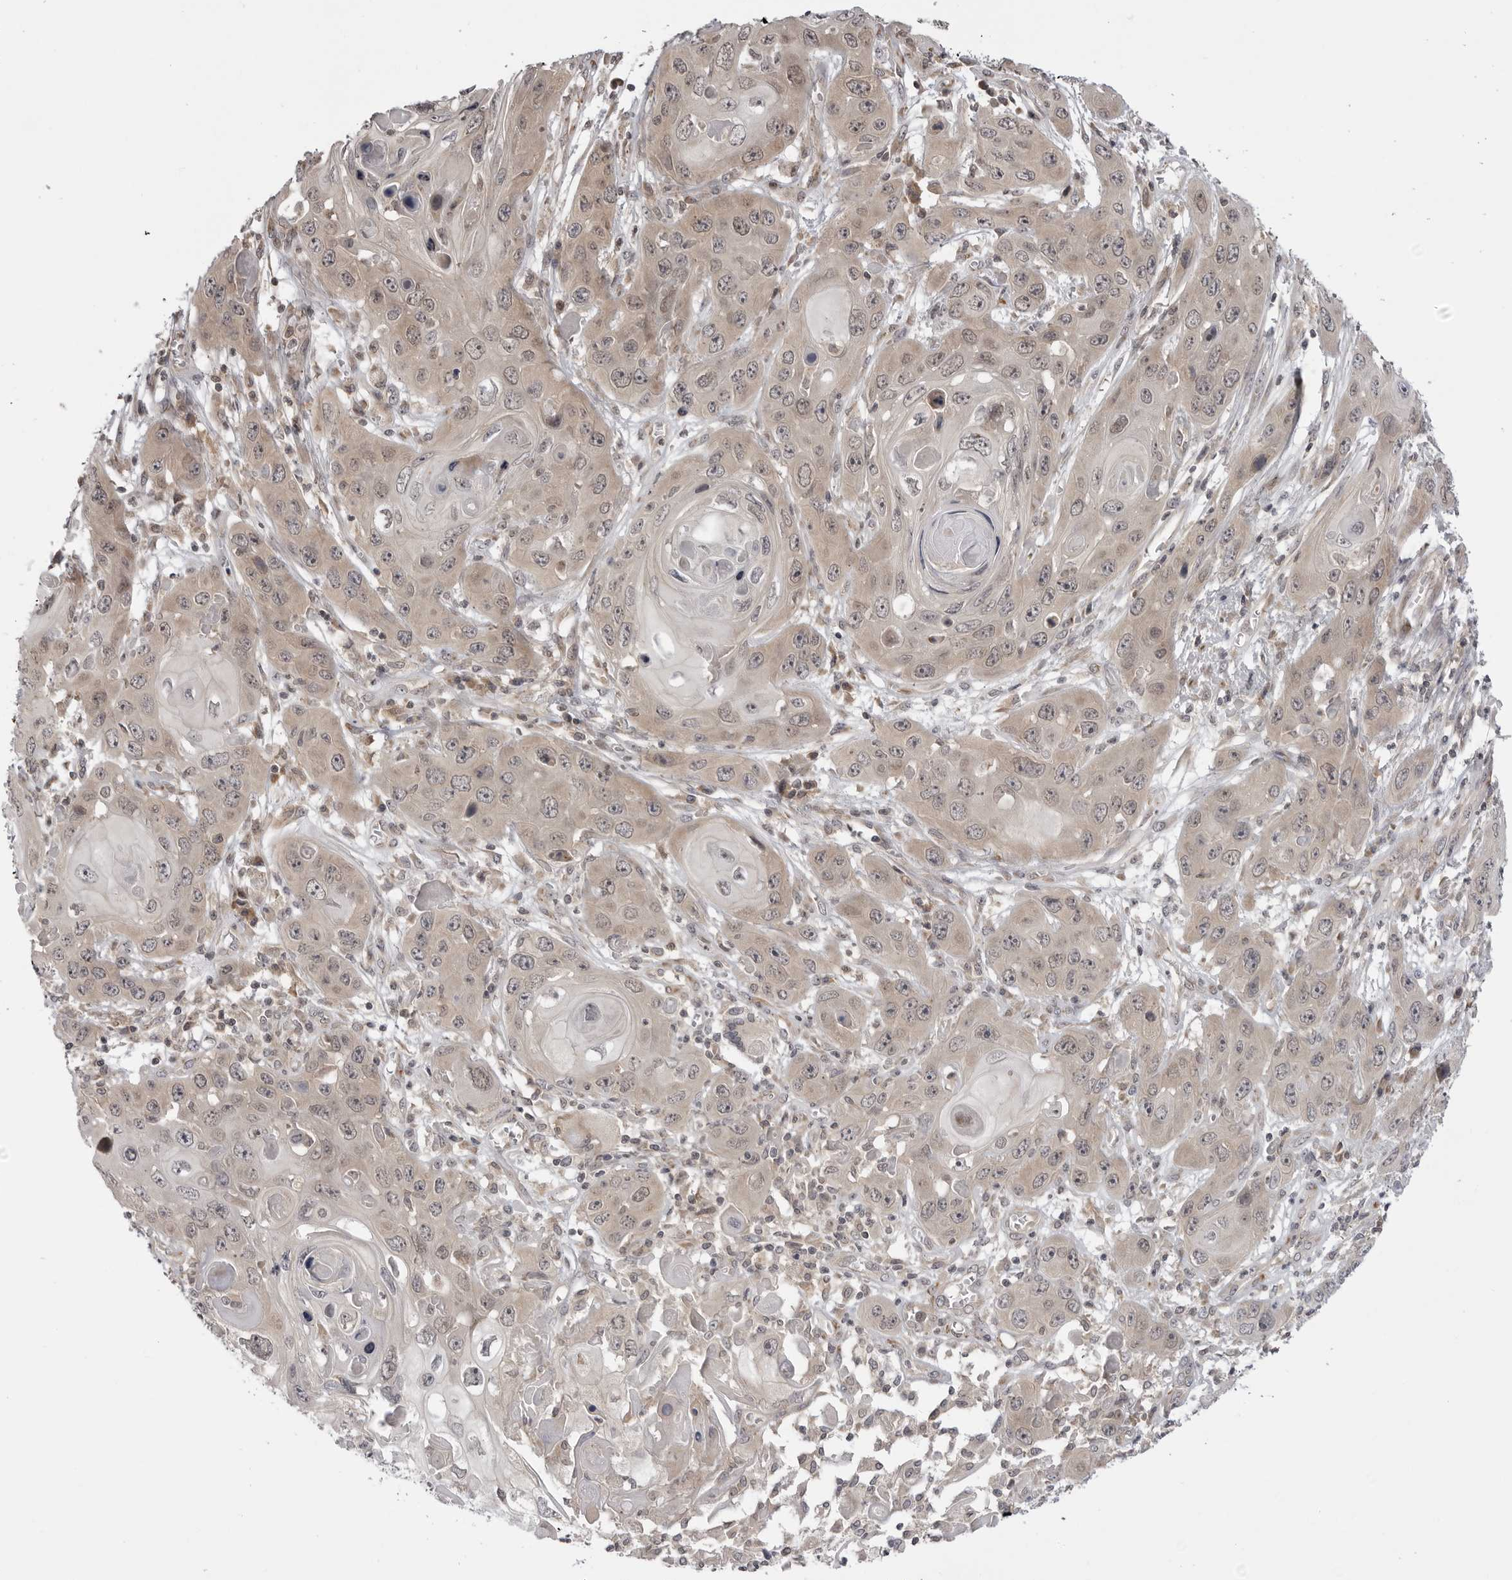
{"staining": {"intensity": "weak", "quantity": "25%-75%", "location": "cytoplasmic/membranous"}, "tissue": "skin cancer", "cell_type": "Tumor cells", "image_type": "cancer", "snomed": [{"axis": "morphology", "description": "Squamous cell carcinoma, NOS"}, {"axis": "topography", "description": "Skin"}], "caption": "The image reveals immunohistochemical staining of skin cancer. There is weak cytoplasmic/membranous positivity is seen in approximately 25%-75% of tumor cells.", "gene": "PTK2B", "patient": {"sex": "male", "age": 55}}